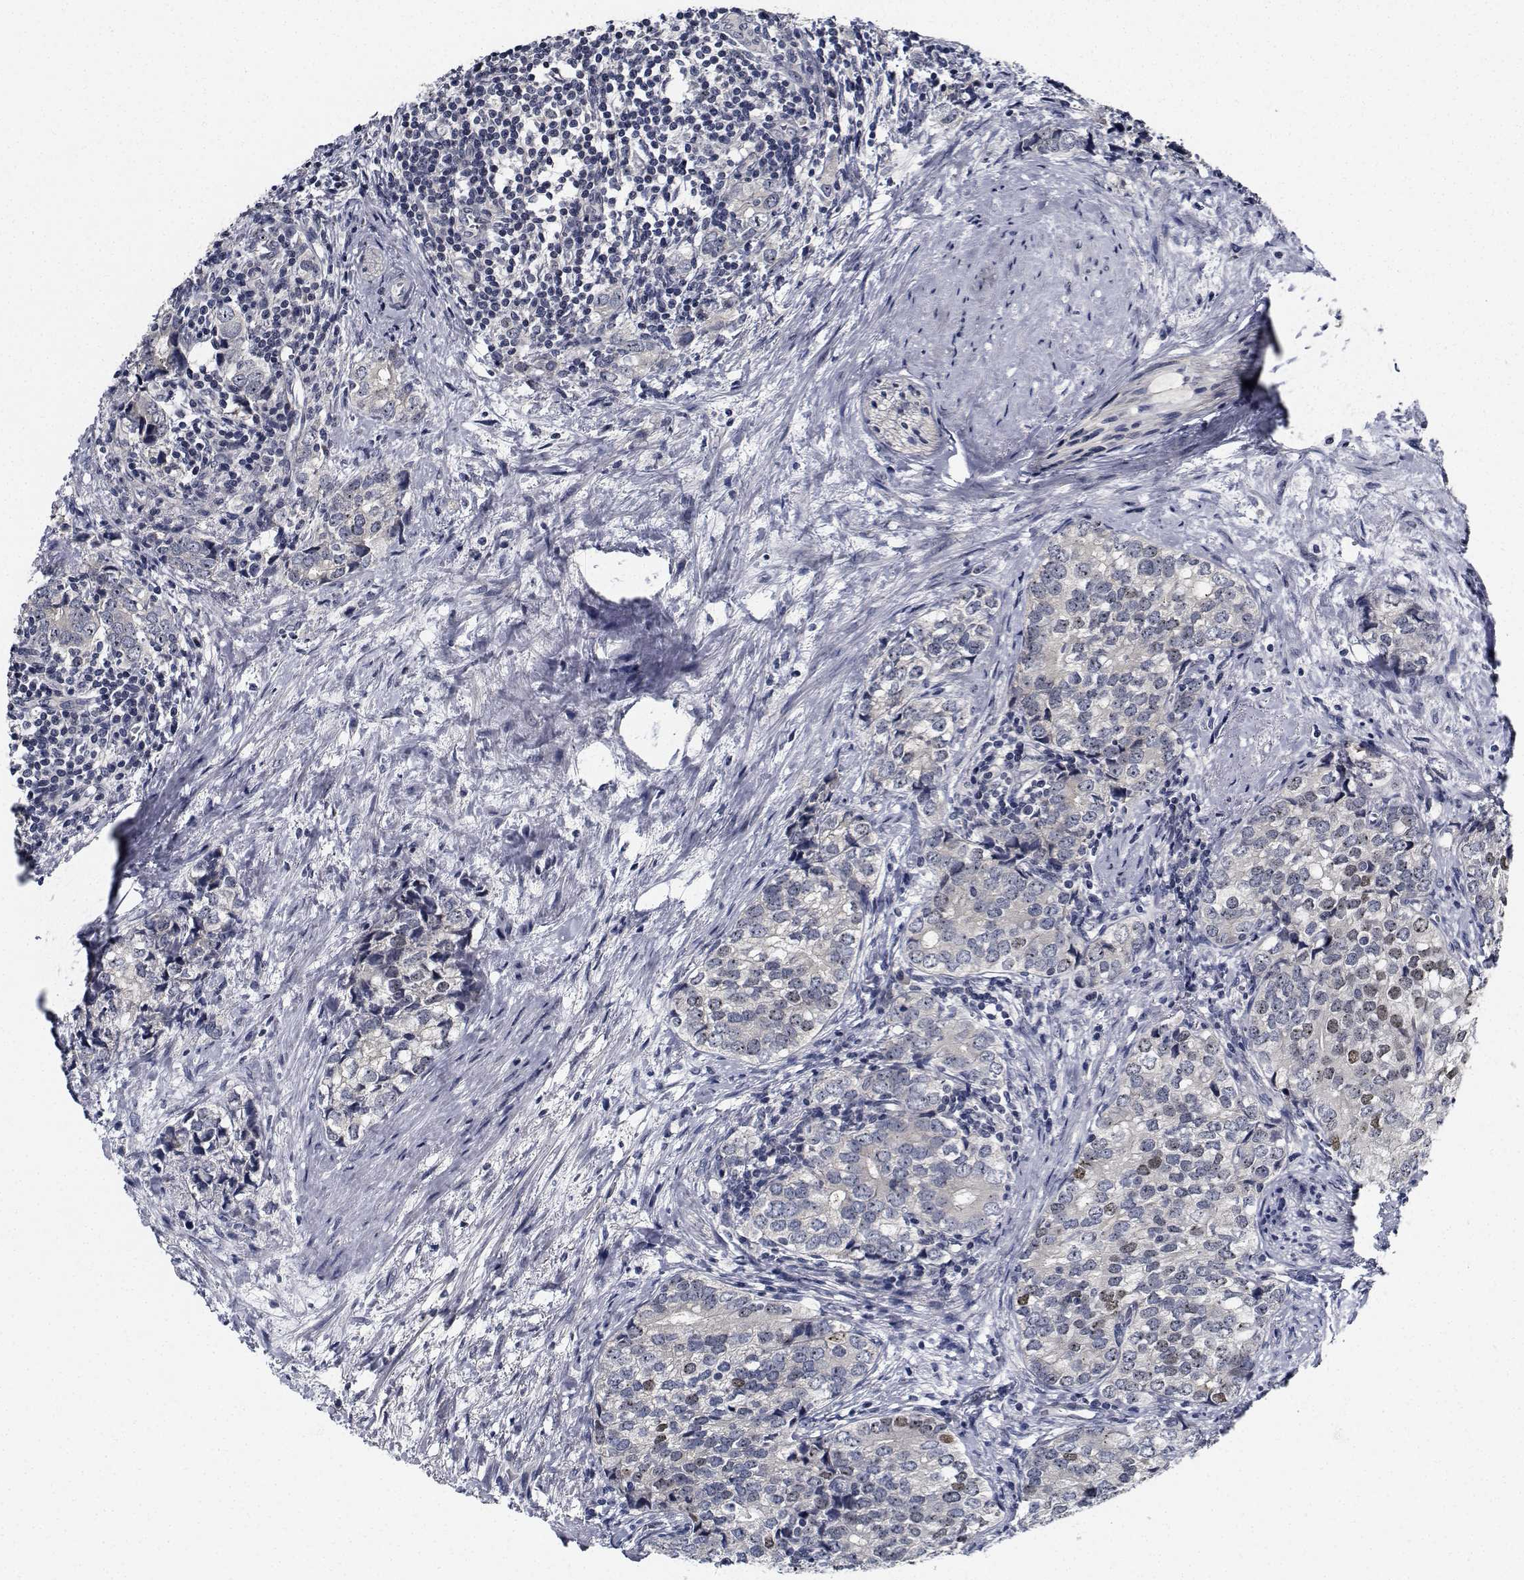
{"staining": {"intensity": "moderate", "quantity": "<25%", "location": "nuclear"}, "tissue": "prostate cancer", "cell_type": "Tumor cells", "image_type": "cancer", "snomed": [{"axis": "morphology", "description": "Adenocarcinoma, NOS"}, {"axis": "topography", "description": "Prostate and seminal vesicle, NOS"}], "caption": "Protein positivity by IHC reveals moderate nuclear expression in approximately <25% of tumor cells in prostate cancer.", "gene": "NVL", "patient": {"sex": "male", "age": 63}}